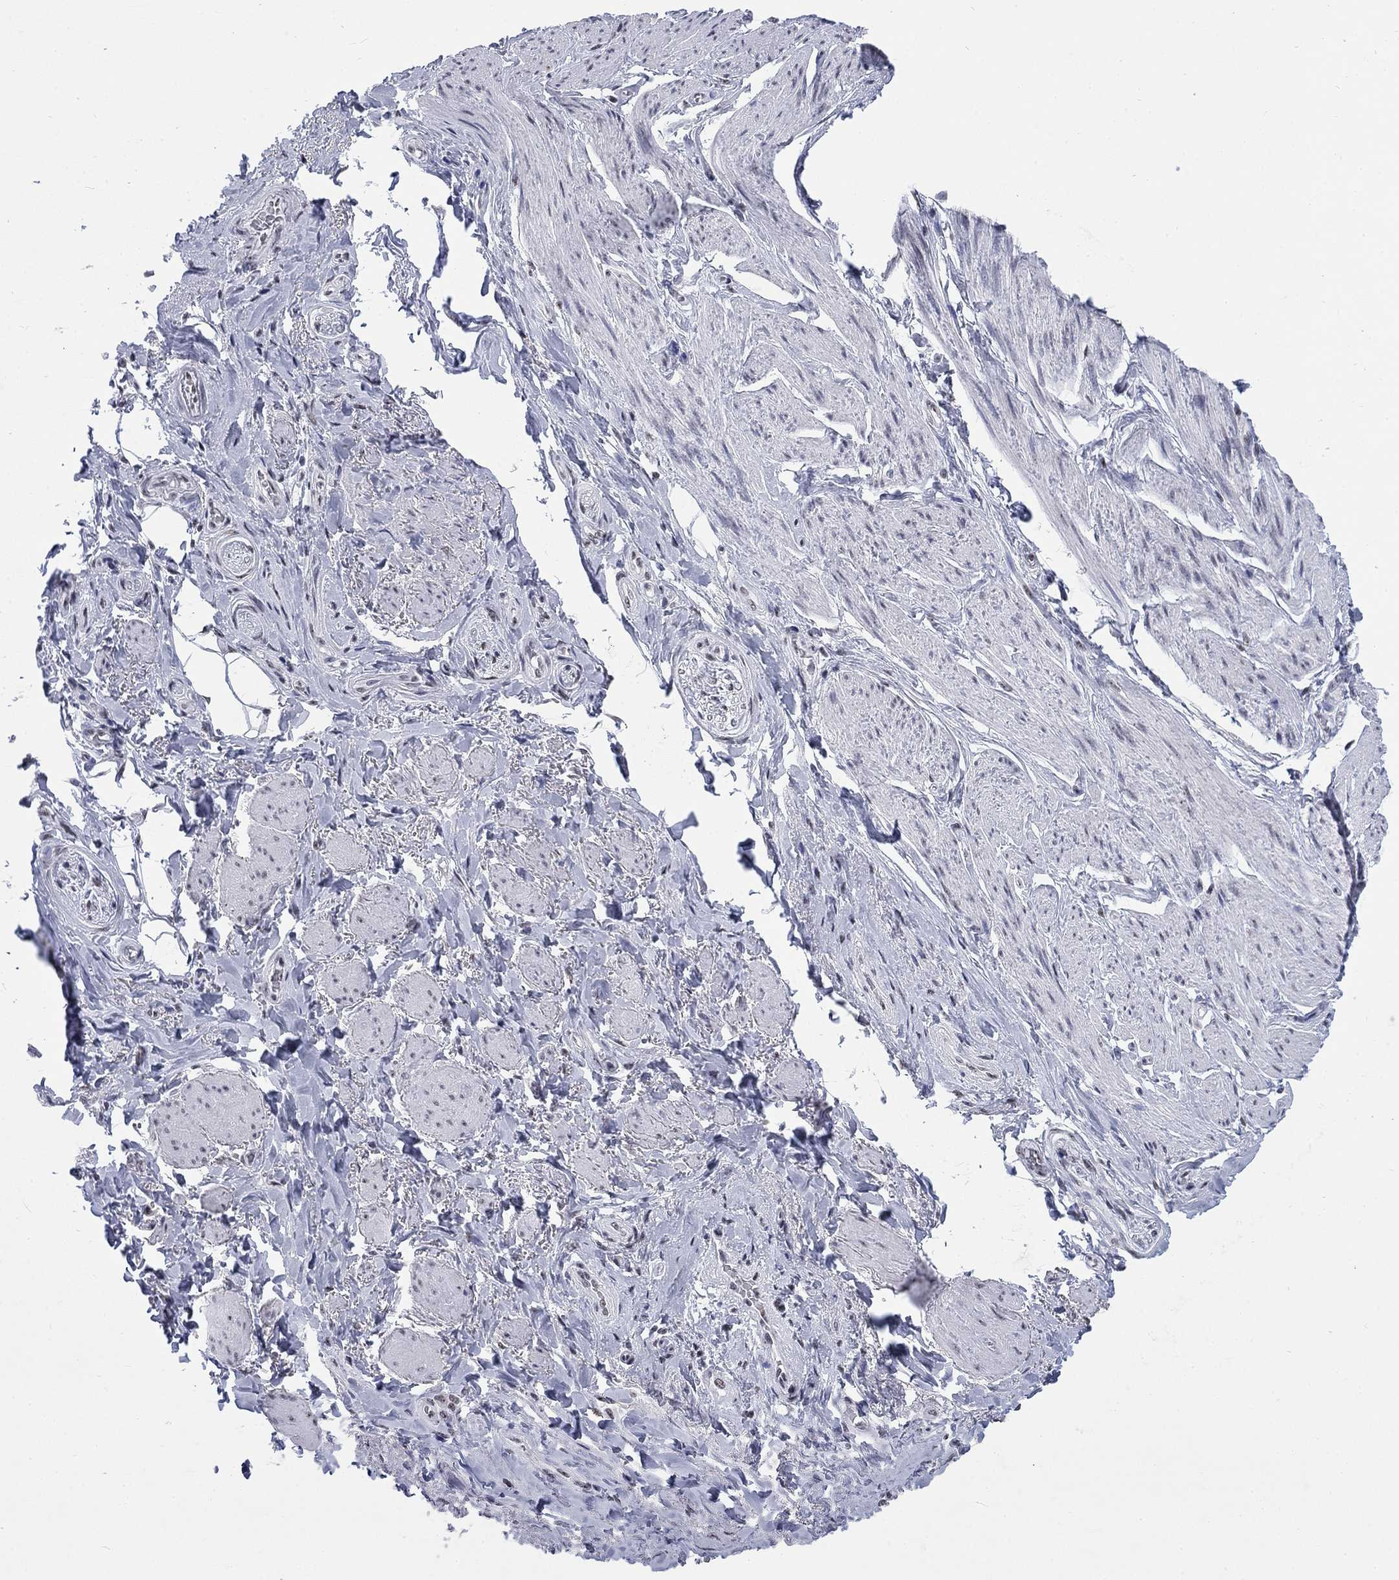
{"staining": {"intensity": "negative", "quantity": "none", "location": "none"}, "tissue": "soft tissue", "cell_type": "Fibroblasts", "image_type": "normal", "snomed": [{"axis": "morphology", "description": "Normal tissue, NOS"}, {"axis": "topography", "description": "Skeletal muscle"}, {"axis": "topography", "description": "Anal"}, {"axis": "topography", "description": "Peripheral nerve tissue"}], "caption": "Immunohistochemical staining of unremarkable soft tissue displays no significant staining in fibroblasts.", "gene": "CSRNP3", "patient": {"sex": "male", "age": 53}}